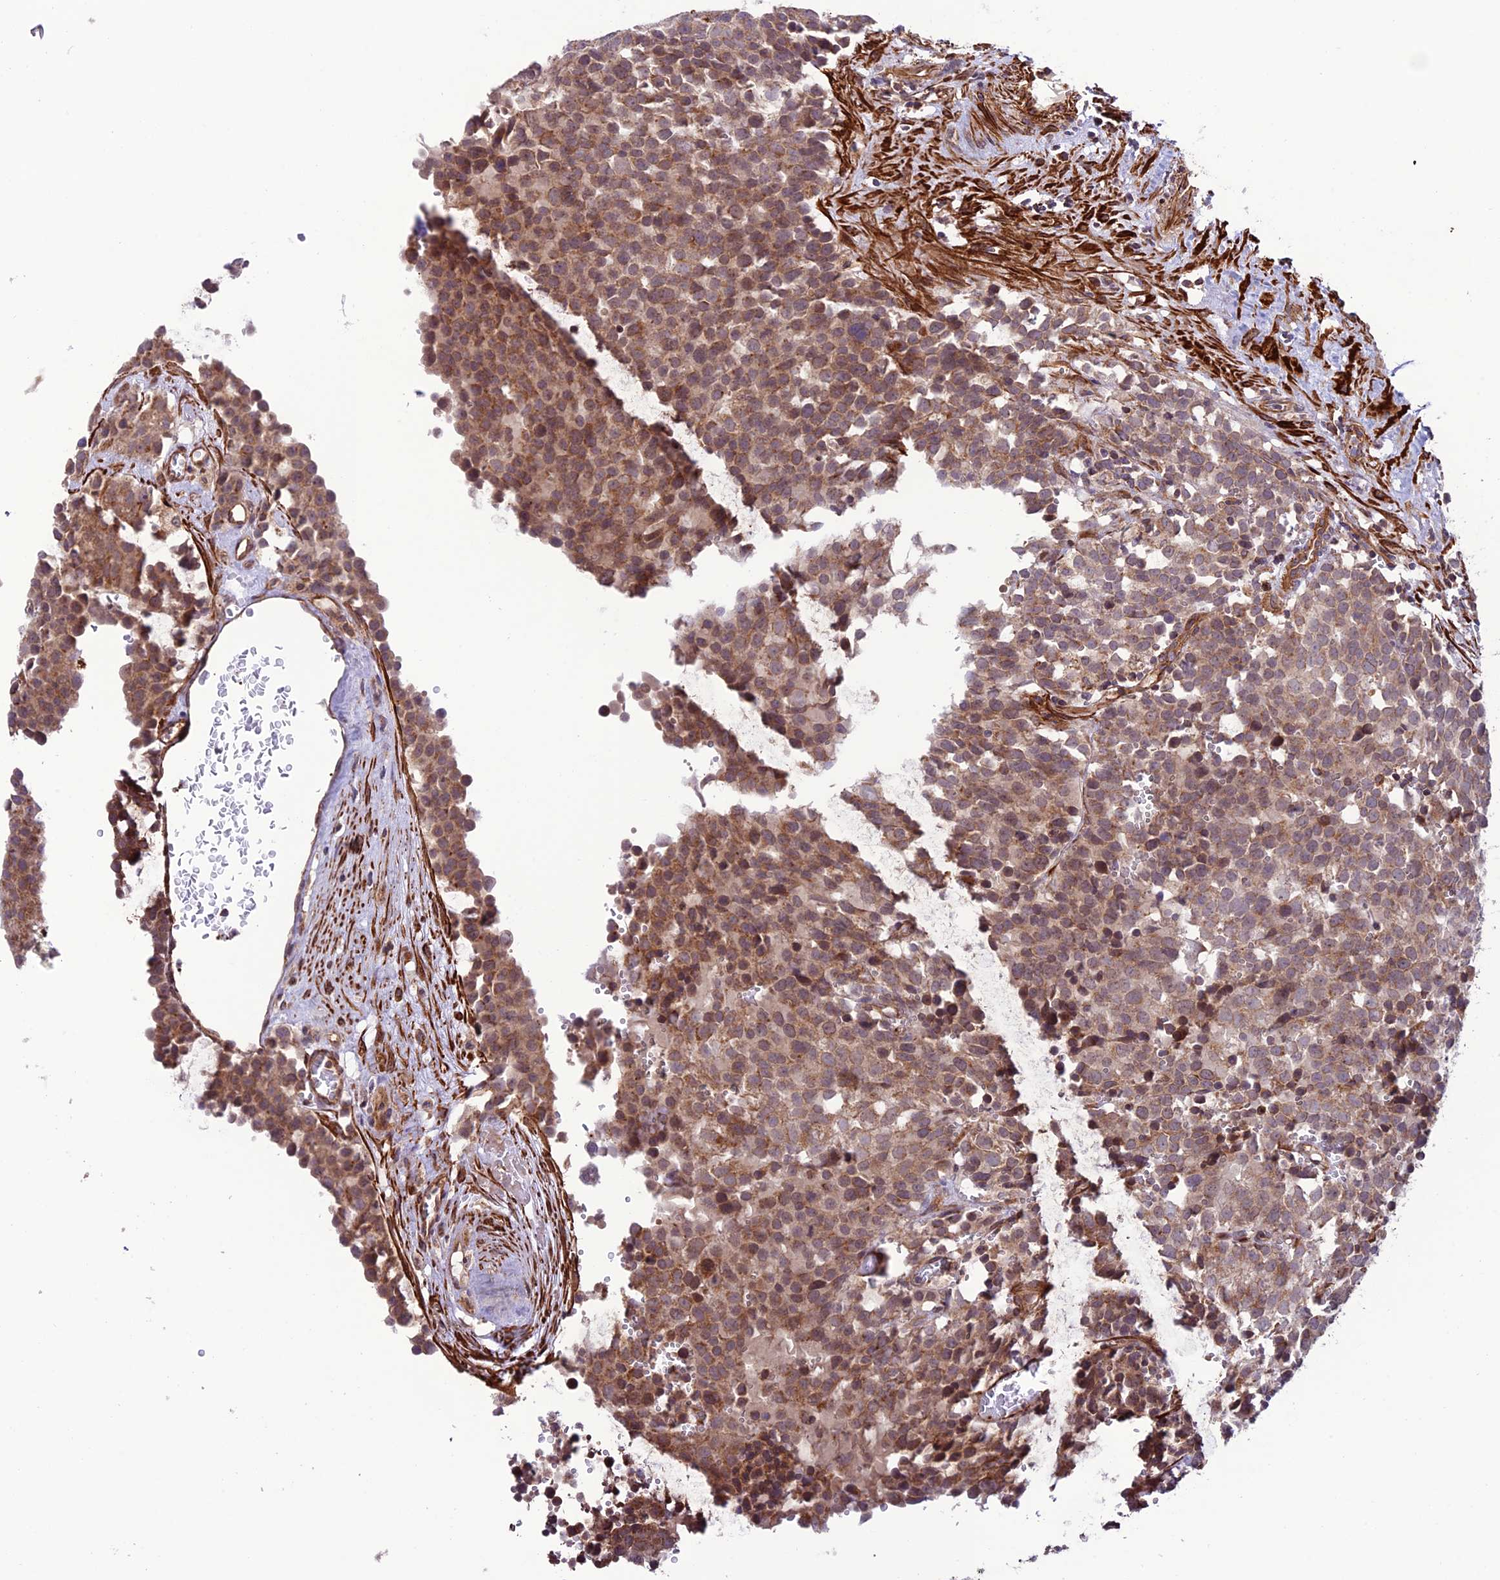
{"staining": {"intensity": "weak", "quantity": ">75%", "location": "cytoplasmic/membranous"}, "tissue": "testis cancer", "cell_type": "Tumor cells", "image_type": "cancer", "snomed": [{"axis": "morphology", "description": "Seminoma, NOS"}, {"axis": "topography", "description": "Testis"}], "caption": "Tumor cells reveal low levels of weak cytoplasmic/membranous expression in about >75% of cells in human testis seminoma.", "gene": "TNIP3", "patient": {"sex": "male", "age": 71}}